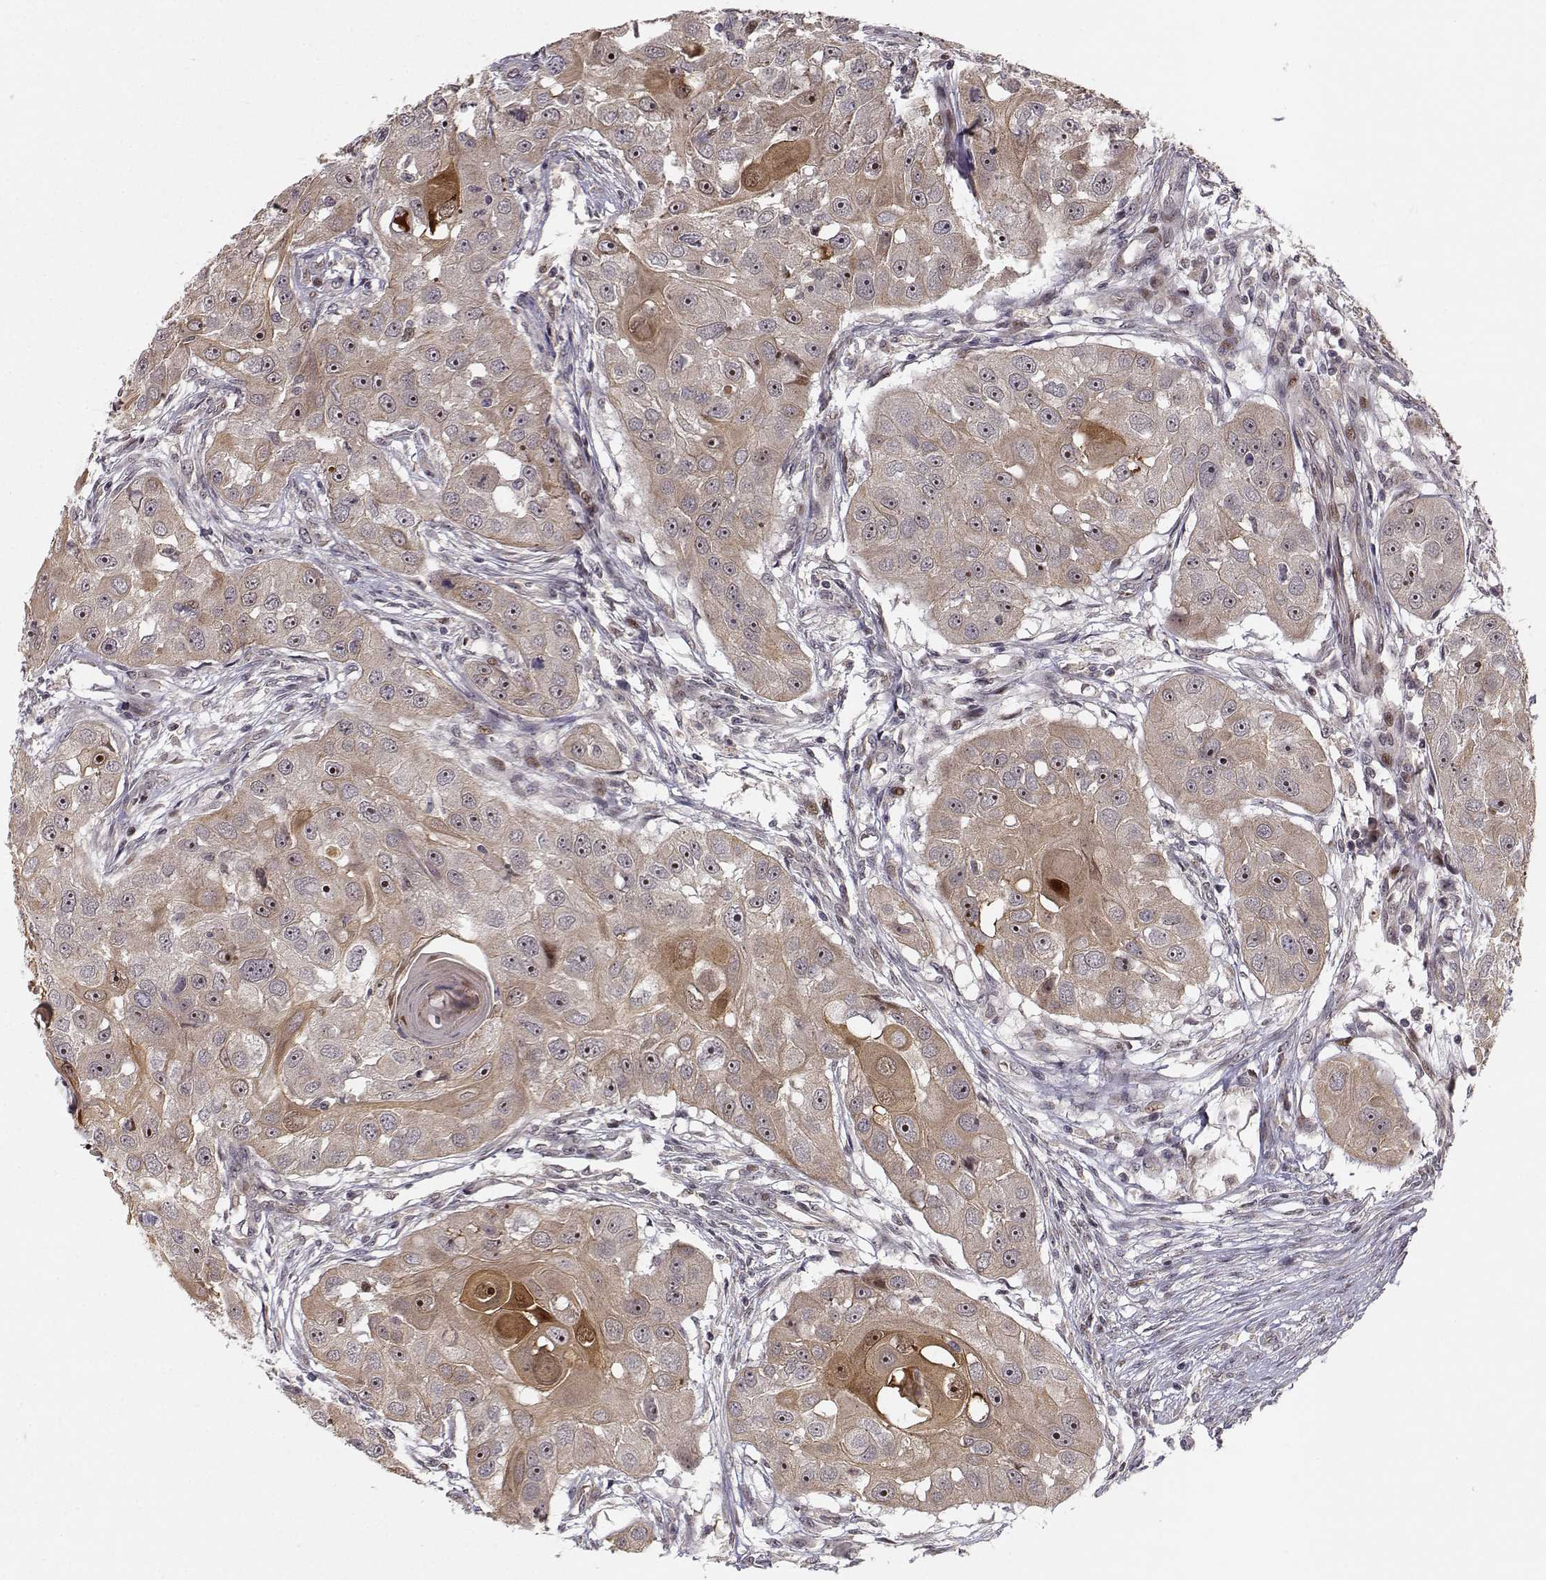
{"staining": {"intensity": "moderate", "quantity": "<25%", "location": "cytoplasmic/membranous"}, "tissue": "head and neck cancer", "cell_type": "Tumor cells", "image_type": "cancer", "snomed": [{"axis": "morphology", "description": "Squamous cell carcinoma, NOS"}, {"axis": "topography", "description": "Head-Neck"}], "caption": "Head and neck cancer (squamous cell carcinoma) stained for a protein shows moderate cytoplasmic/membranous positivity in tumor cells.", "gene": "APC", "patient": {"sex": "male", "age": 51}}